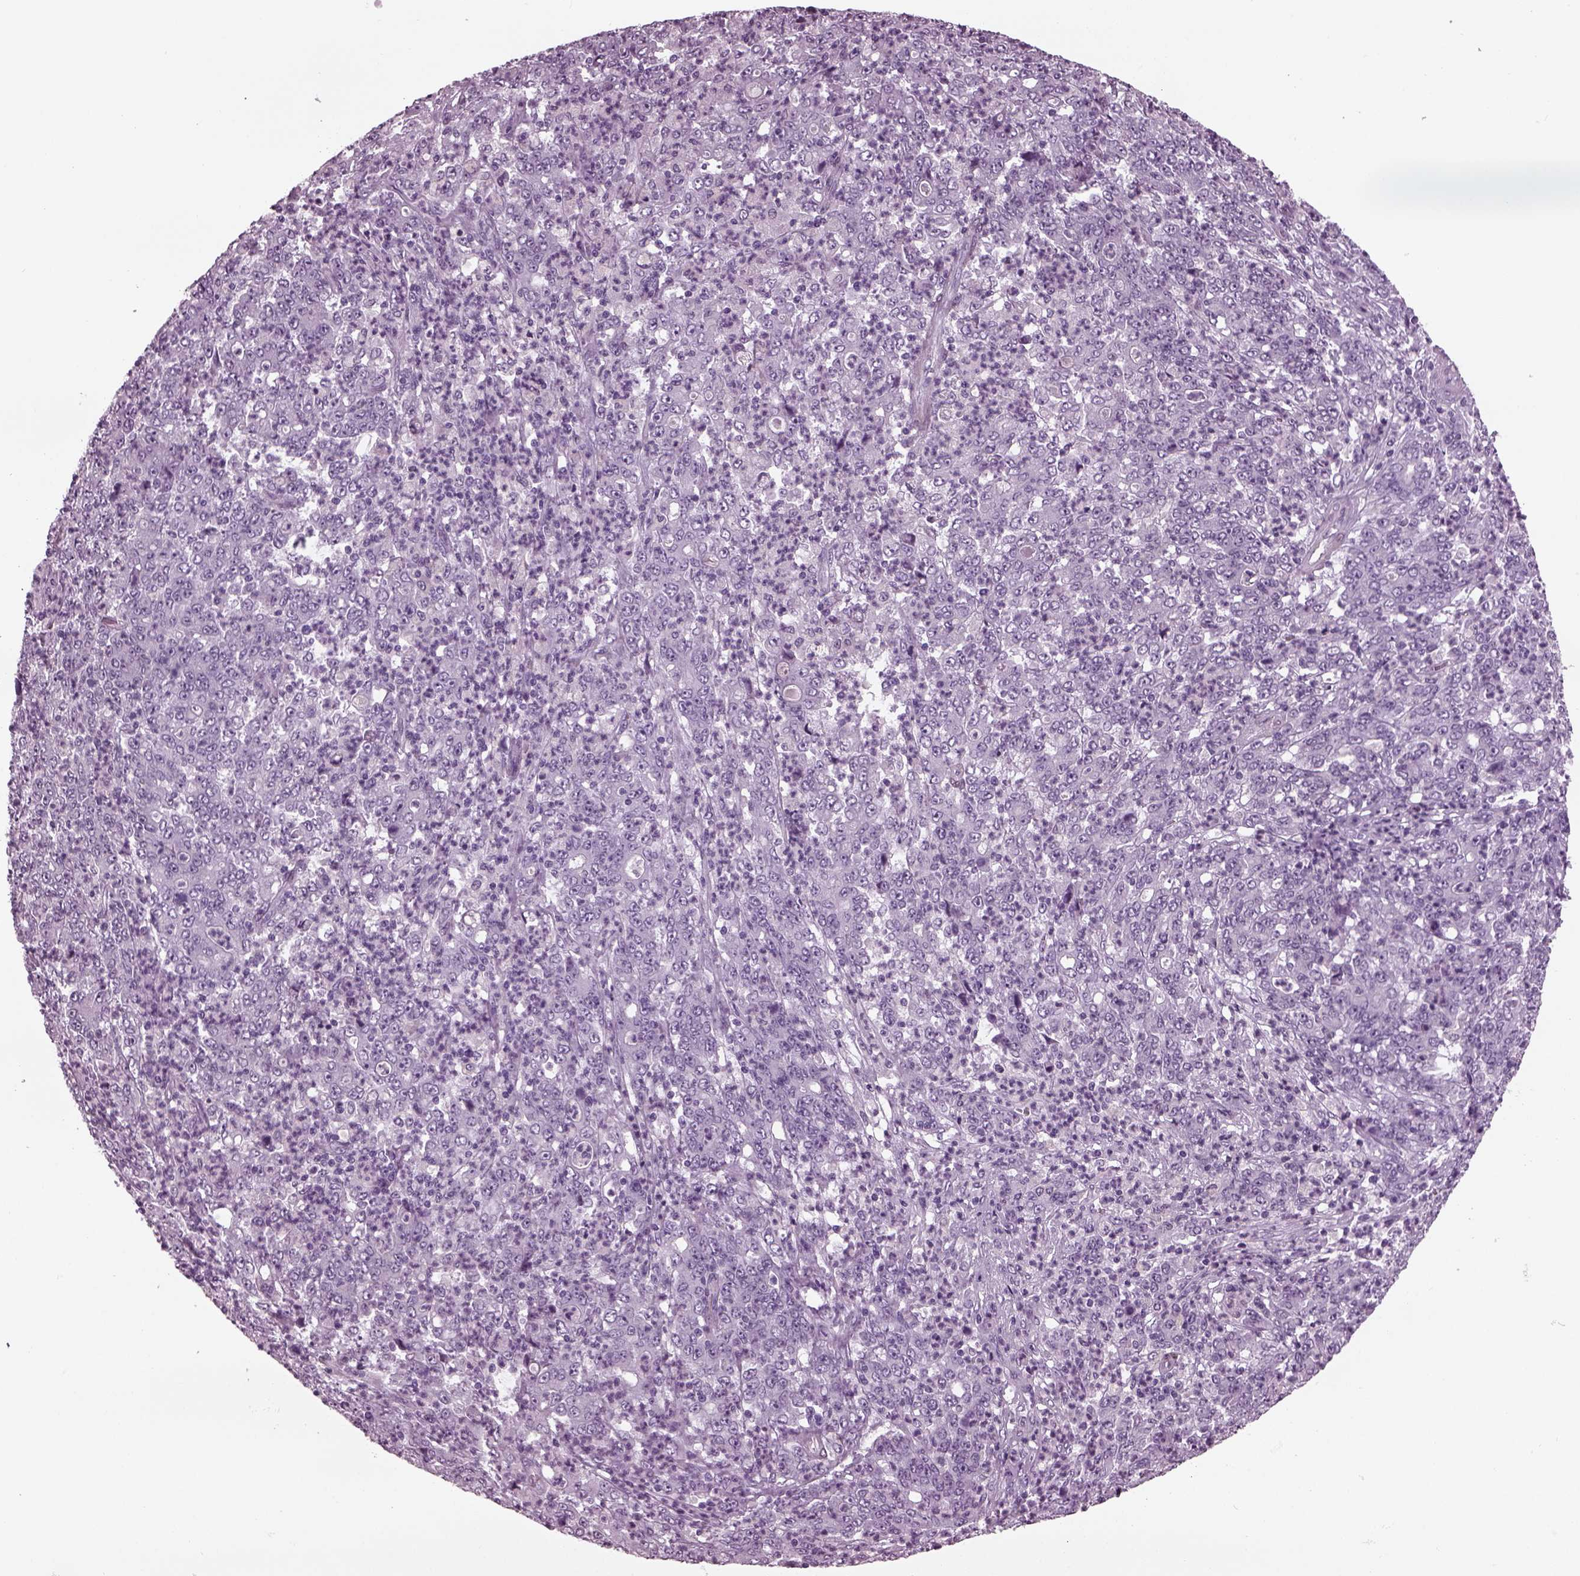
{"staining": {"intensity": "negative", "quantity": "none", "location": "none"}, "tissue": "stomach cancer", "cell_type": "Tumor cells", "image_type": "cancer", "snomed": [{"axis": "morphology", "description": "Adenocarcinoma, NOS"}, {"axis": "topography", "description": "Stomach, lower"}], "caption": "This is an immunohistochemistry histopathology image of adenocarcinoma (stomach). There is no positivity in tumor cells.", "gene": "TPPP2", "patient": {"sex": "female", "age": 71}}